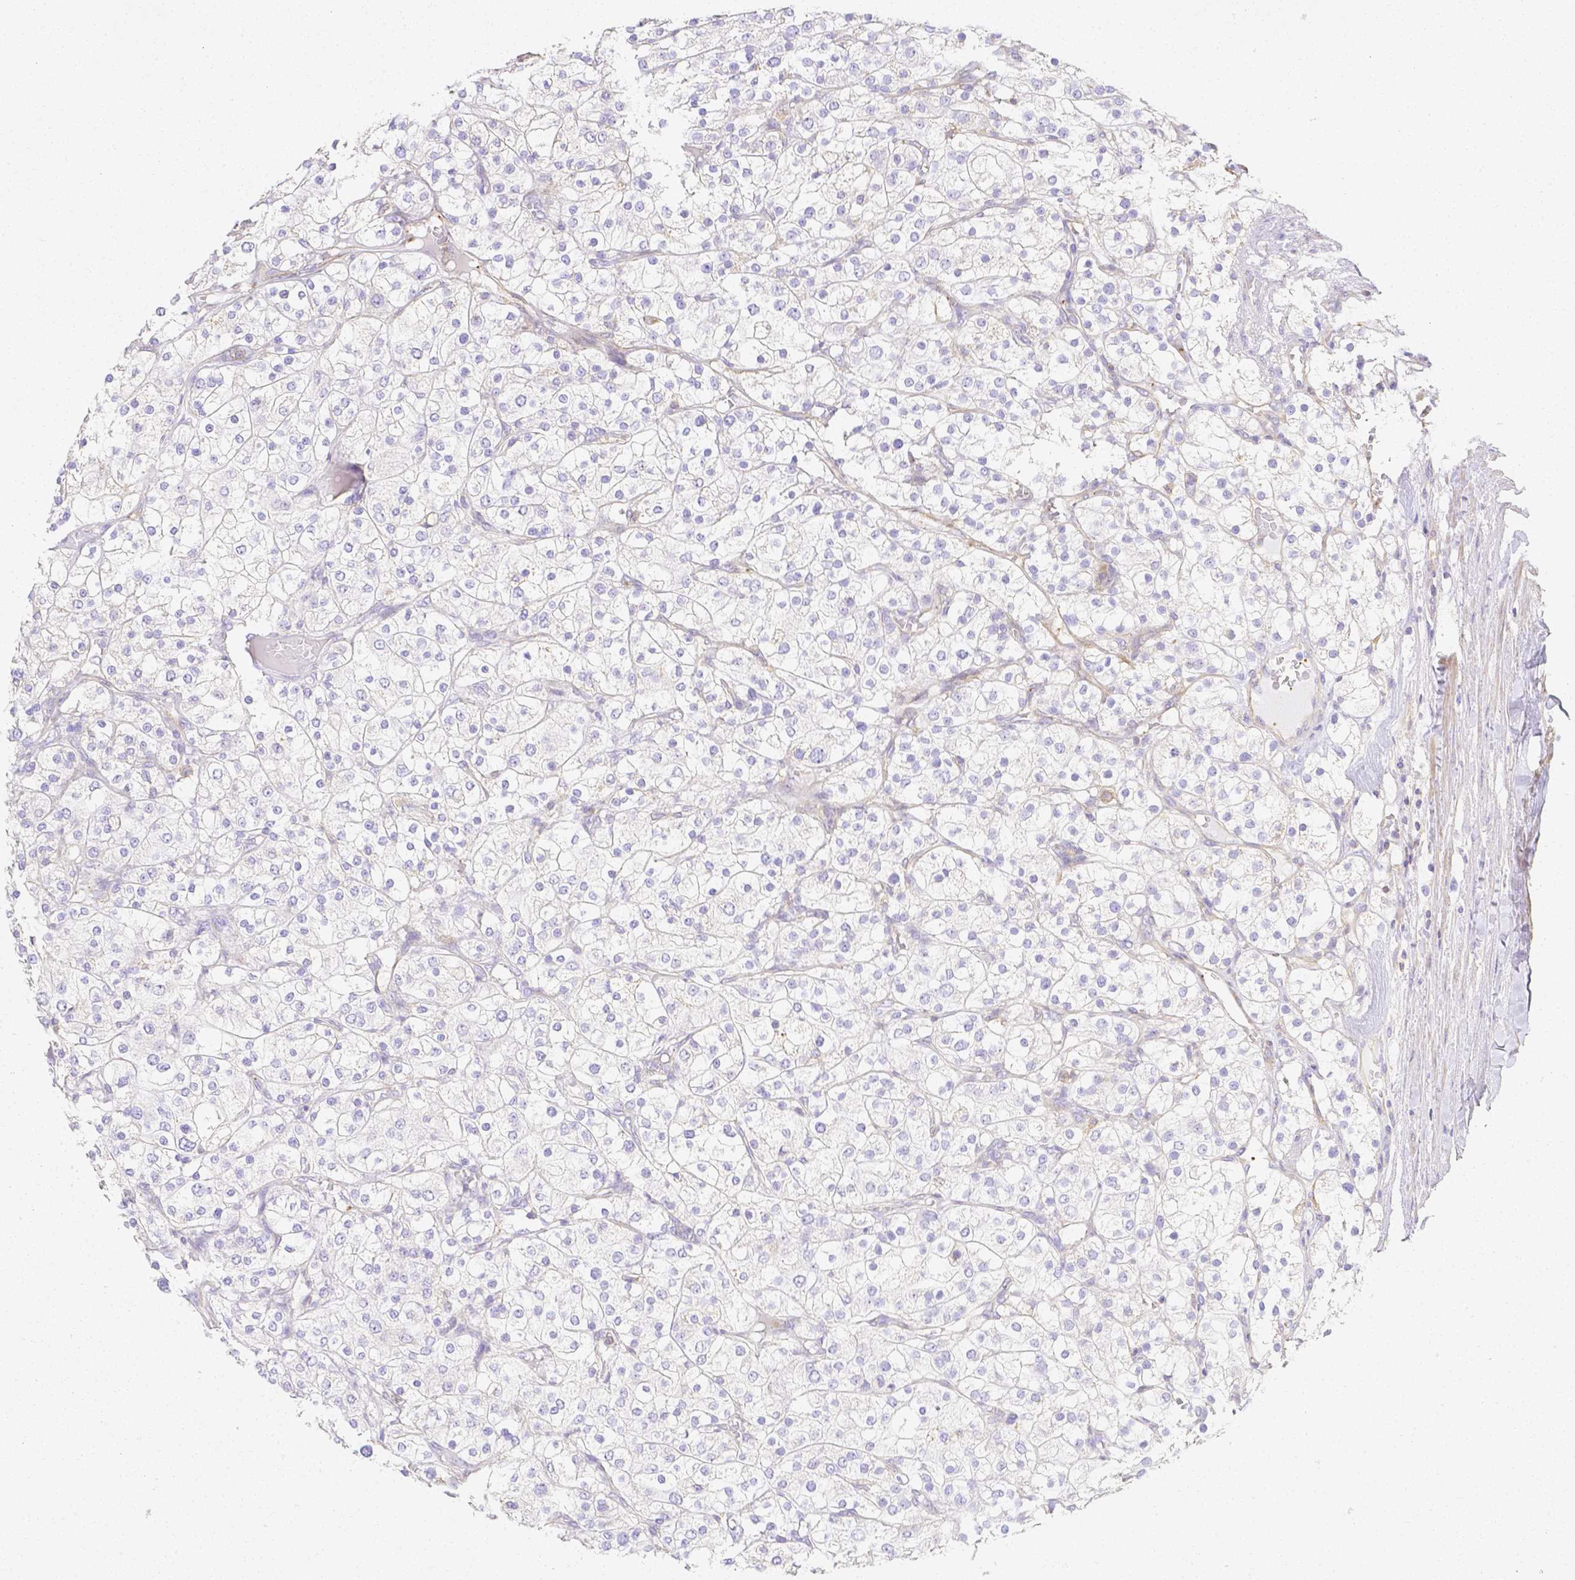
{"staining": {"intensity": "negative", "quantity": "none", "location": "none"}, "tissue": "renal cancer", "cell_type": "Tumor cells", "image_type": "cancer", "snomed": [{"axis": "morphology", "description": "Adenocarcinoma, NOS"}, {"axis": "topography", "description": "Kidney"}], "caption": "Renal cancer (adenocarcinoma) stained for a protein using immunohistochemistry displays no staining tumor cells.", "gene": "ASAH2", "patient": {"sex": "male", "age": 80}}